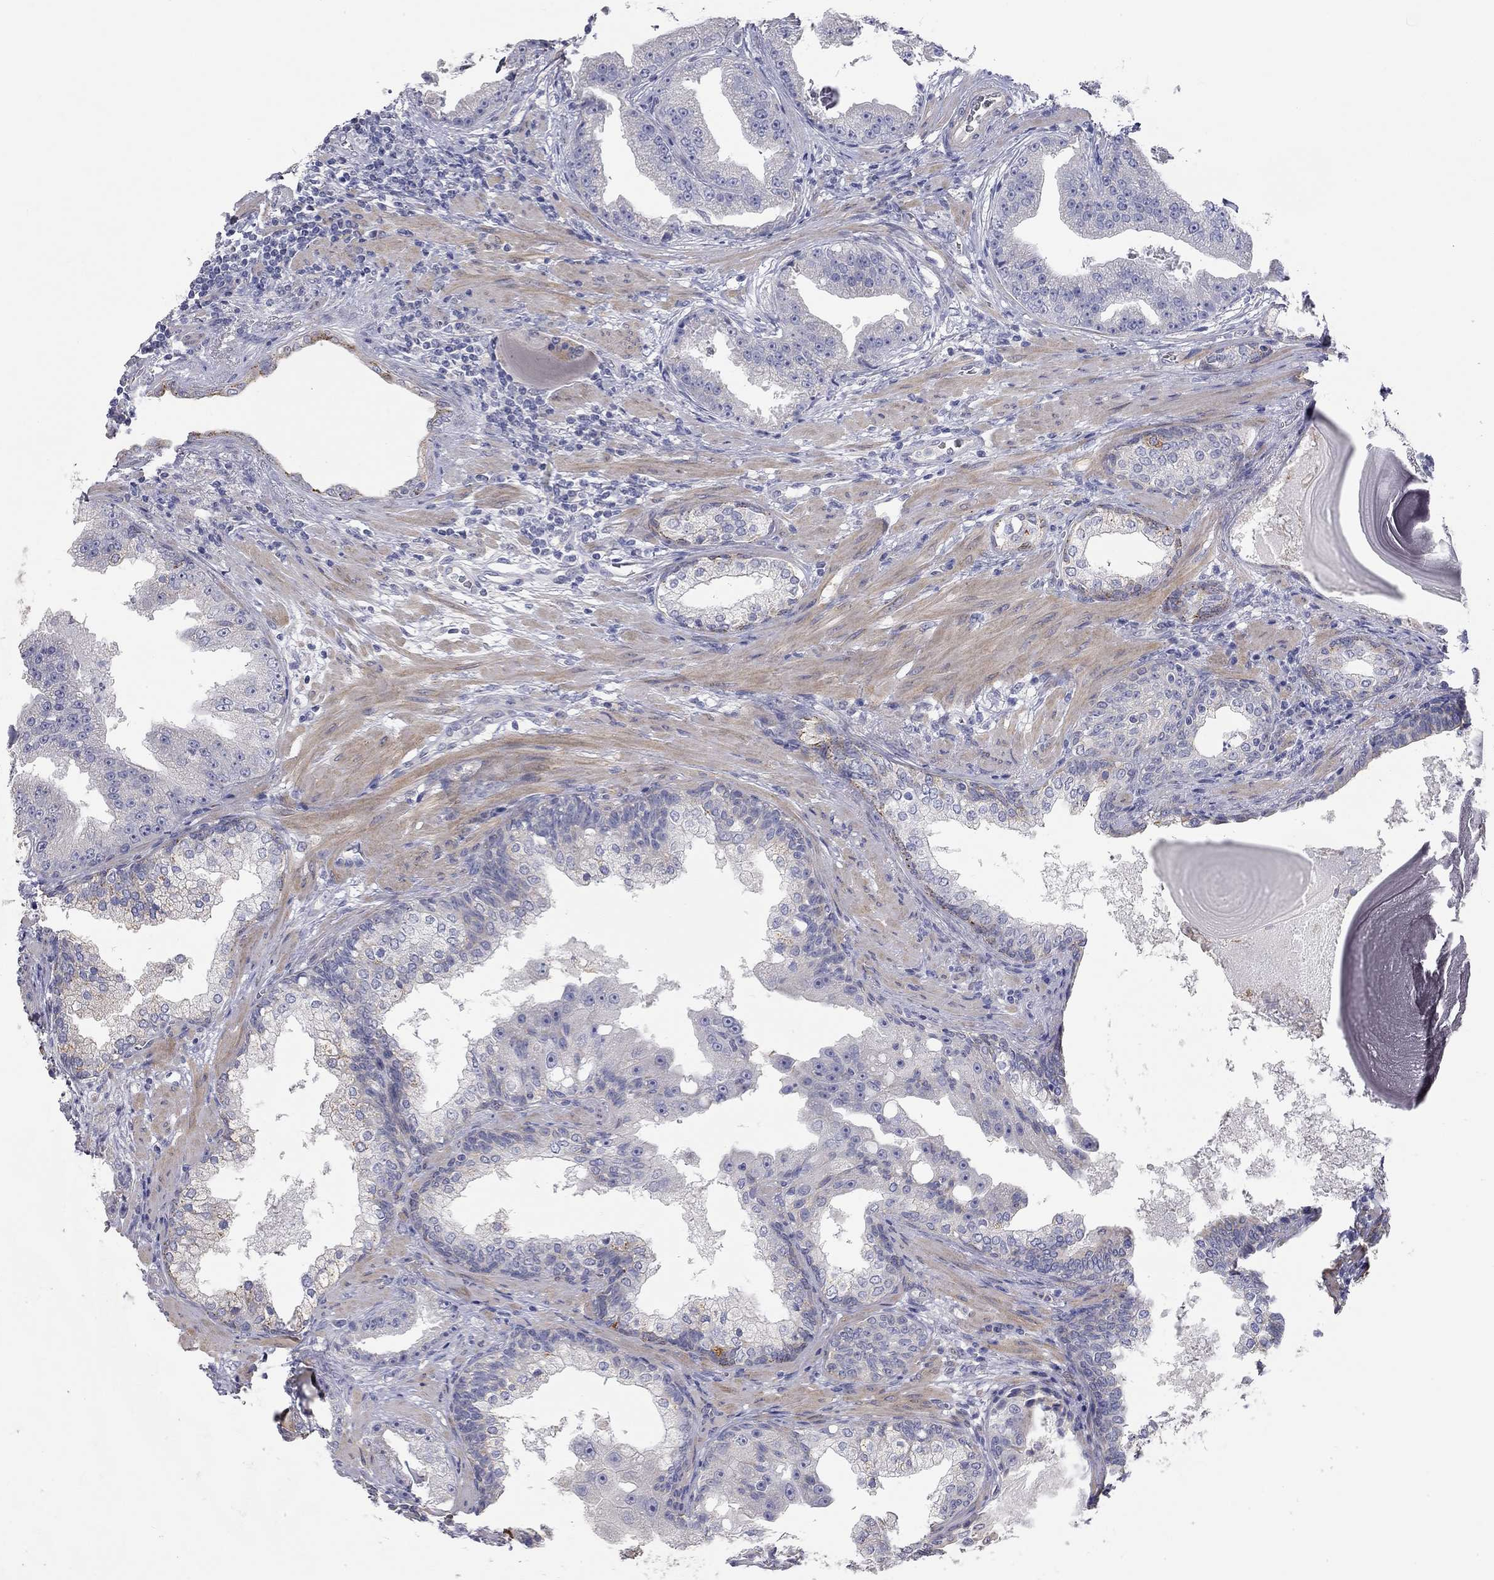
{"staining": {"intensity": "negative", "quantity": "none", "location": "none"}, "tissue": "prostate cancer", "cell_type": "Tumor cells", "image_type": "cancer", "snomed": [{"axis": "morphology", "description": "Adenocarcinoma, Low grade"}, {"axis": "topography", "description": "Prostate"}], "caption": "IHC image of prostate cancer (low-grade adenocarcinoma) stained for a protein (brown), which reveals no positivity in tumor cells.", "gene": "PAPSS2", "patient": {"sex": "male", "age": 62}}